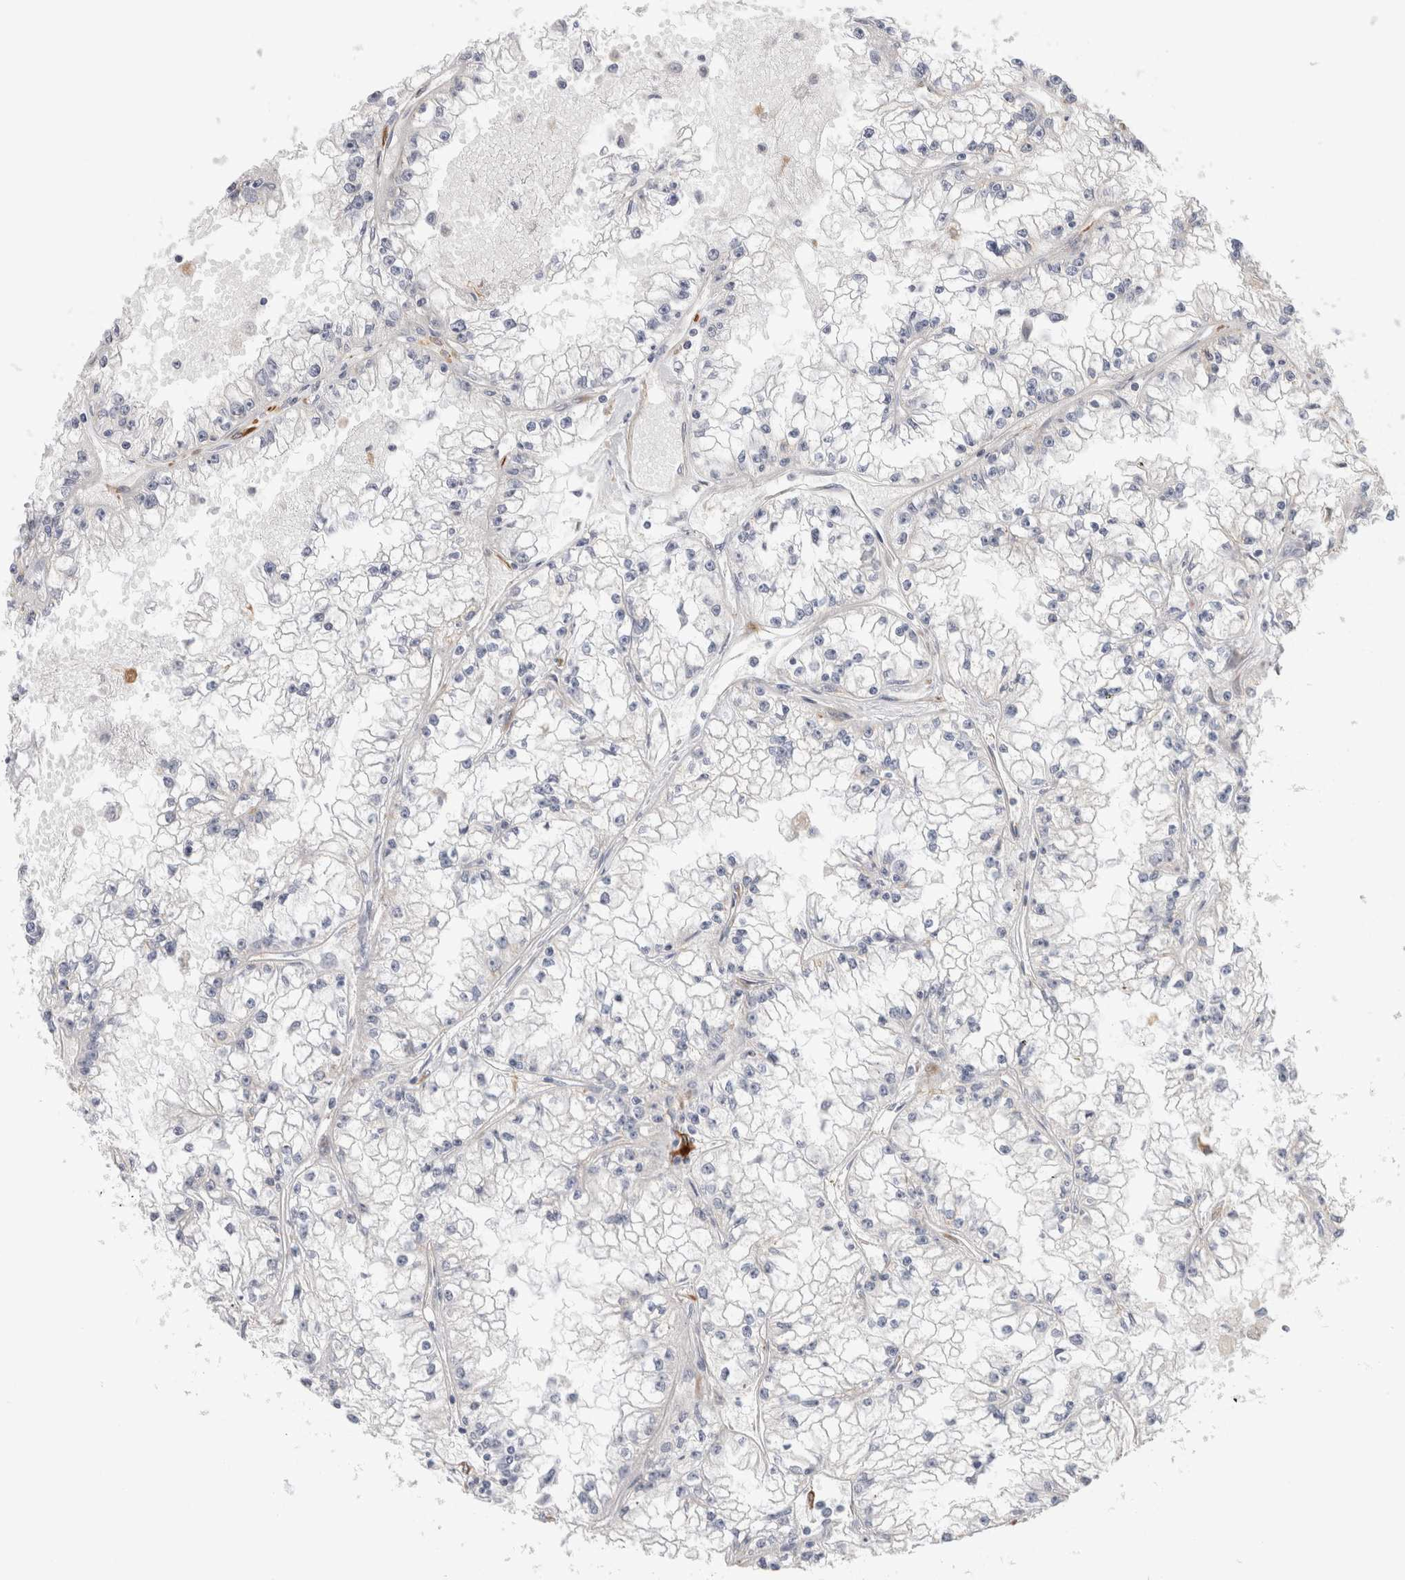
{"staining": {"intensity": "negative", "quantity": "none", "location": "none"}, "tissue": "renal cancer", "cell_type": "Tumor cells", "image_type": "cancer", "snomed": [{"axis": "morphology", "description": "Adenocarcinoma, NOS"}, {"axis": "topography", "description": "Kidney"}], "caption": "A high-resolution histopathology image shows IHC staining of renal cancer (adenocarcinoma), which reveals no significant positivity in tumor cells.", "gene": "SYTL5", "patient": {"sex": "male", "age": 56}}